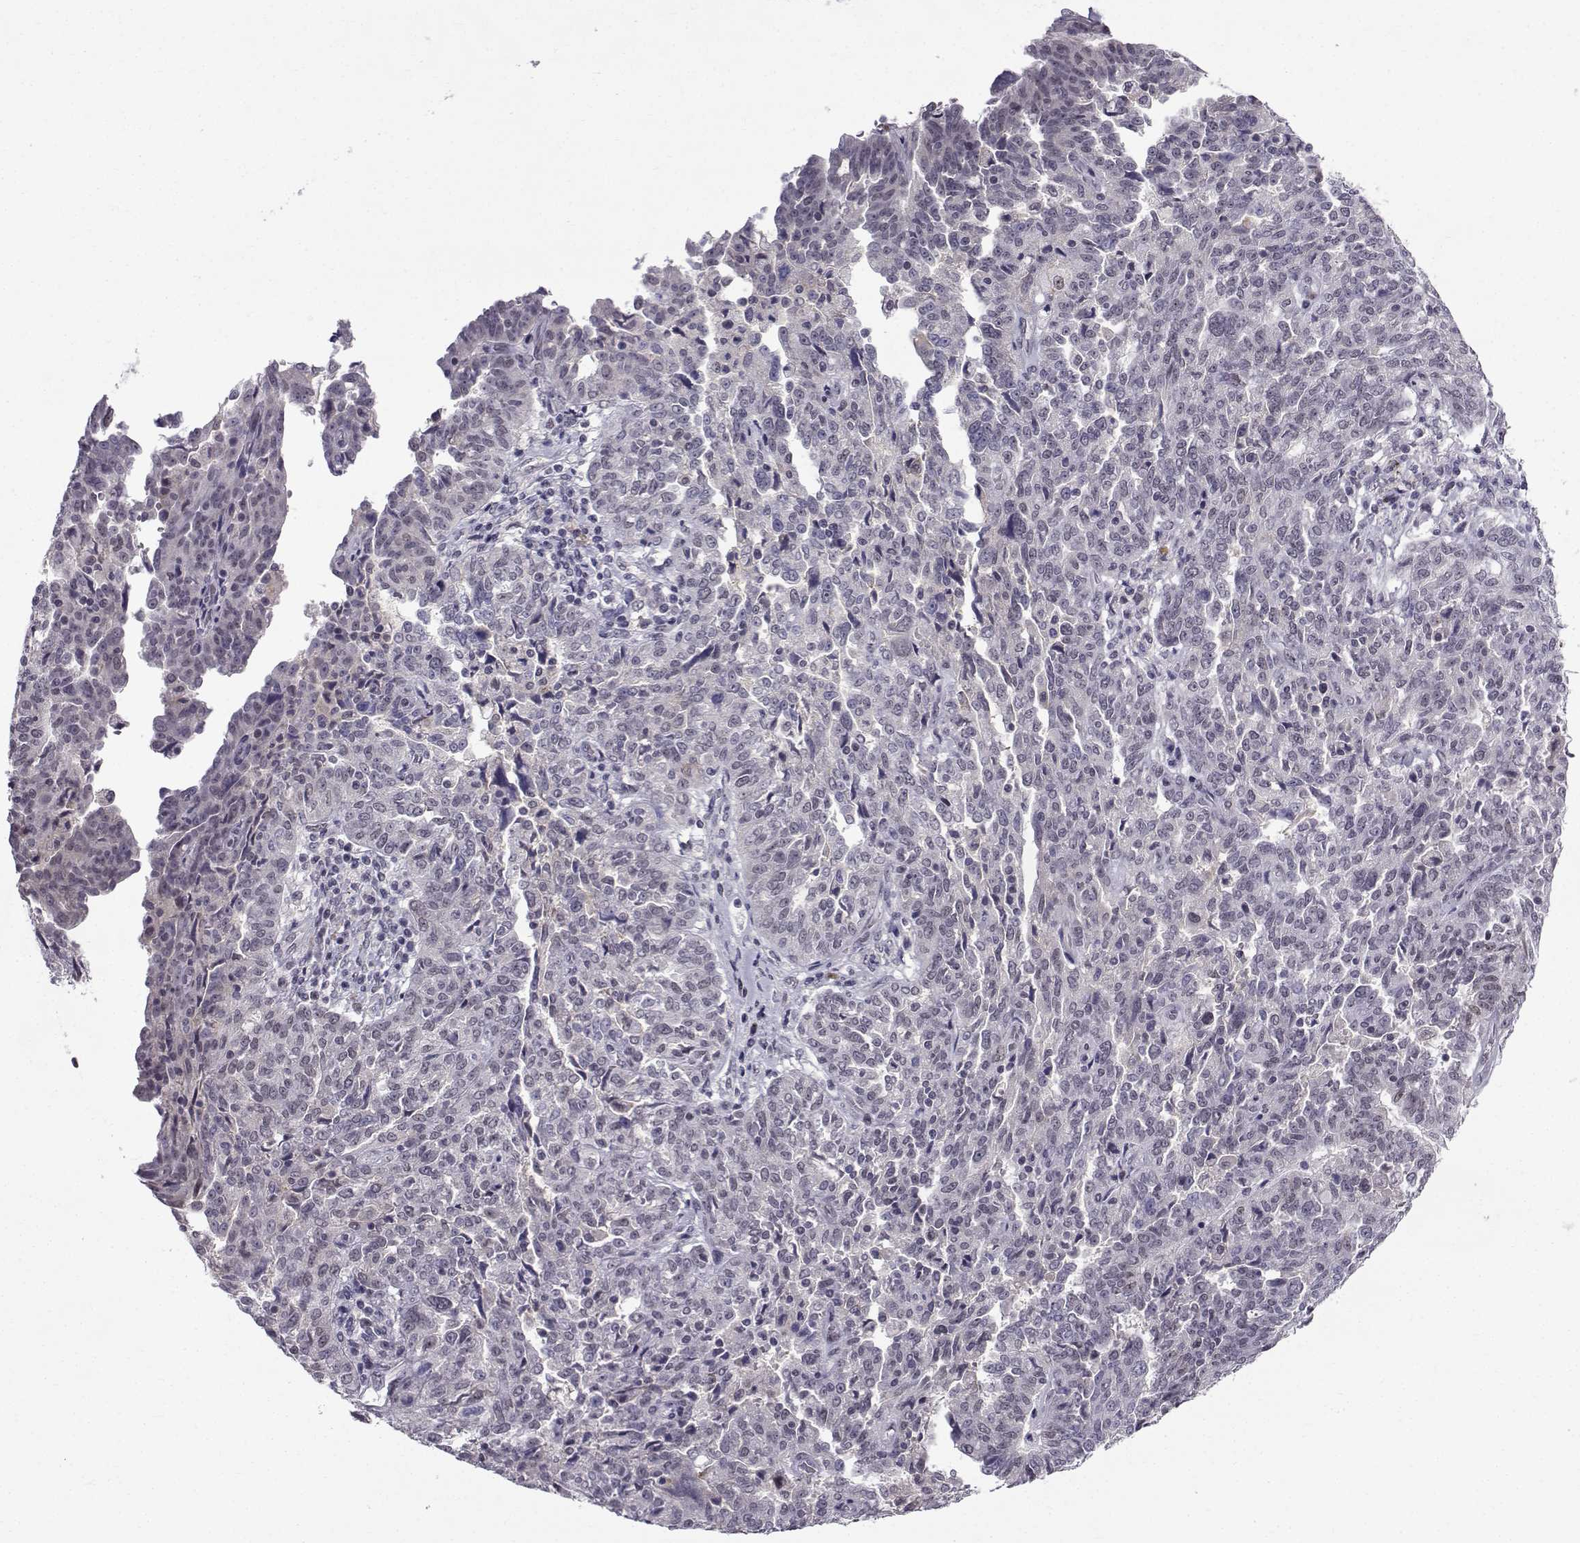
{"staining": {"intensity": "negative", "quantity": "none", "location": "none"}, "tissue": "ovarian cancer", "cell_type": "Tumor cells", "image_type": "cancer", "snomed": [{"axis": "morphology", "description": "Cystadenocarcinoma, serous, NOS"}, {"axis": "topography", "description": "Ovary"}], "caption": "Tumor cells are negative for brown protein staining in serous cystadenocarcinoma (ovarian).", "gene": "RBM24", "patient": {"sex": "female", "age": 67}}